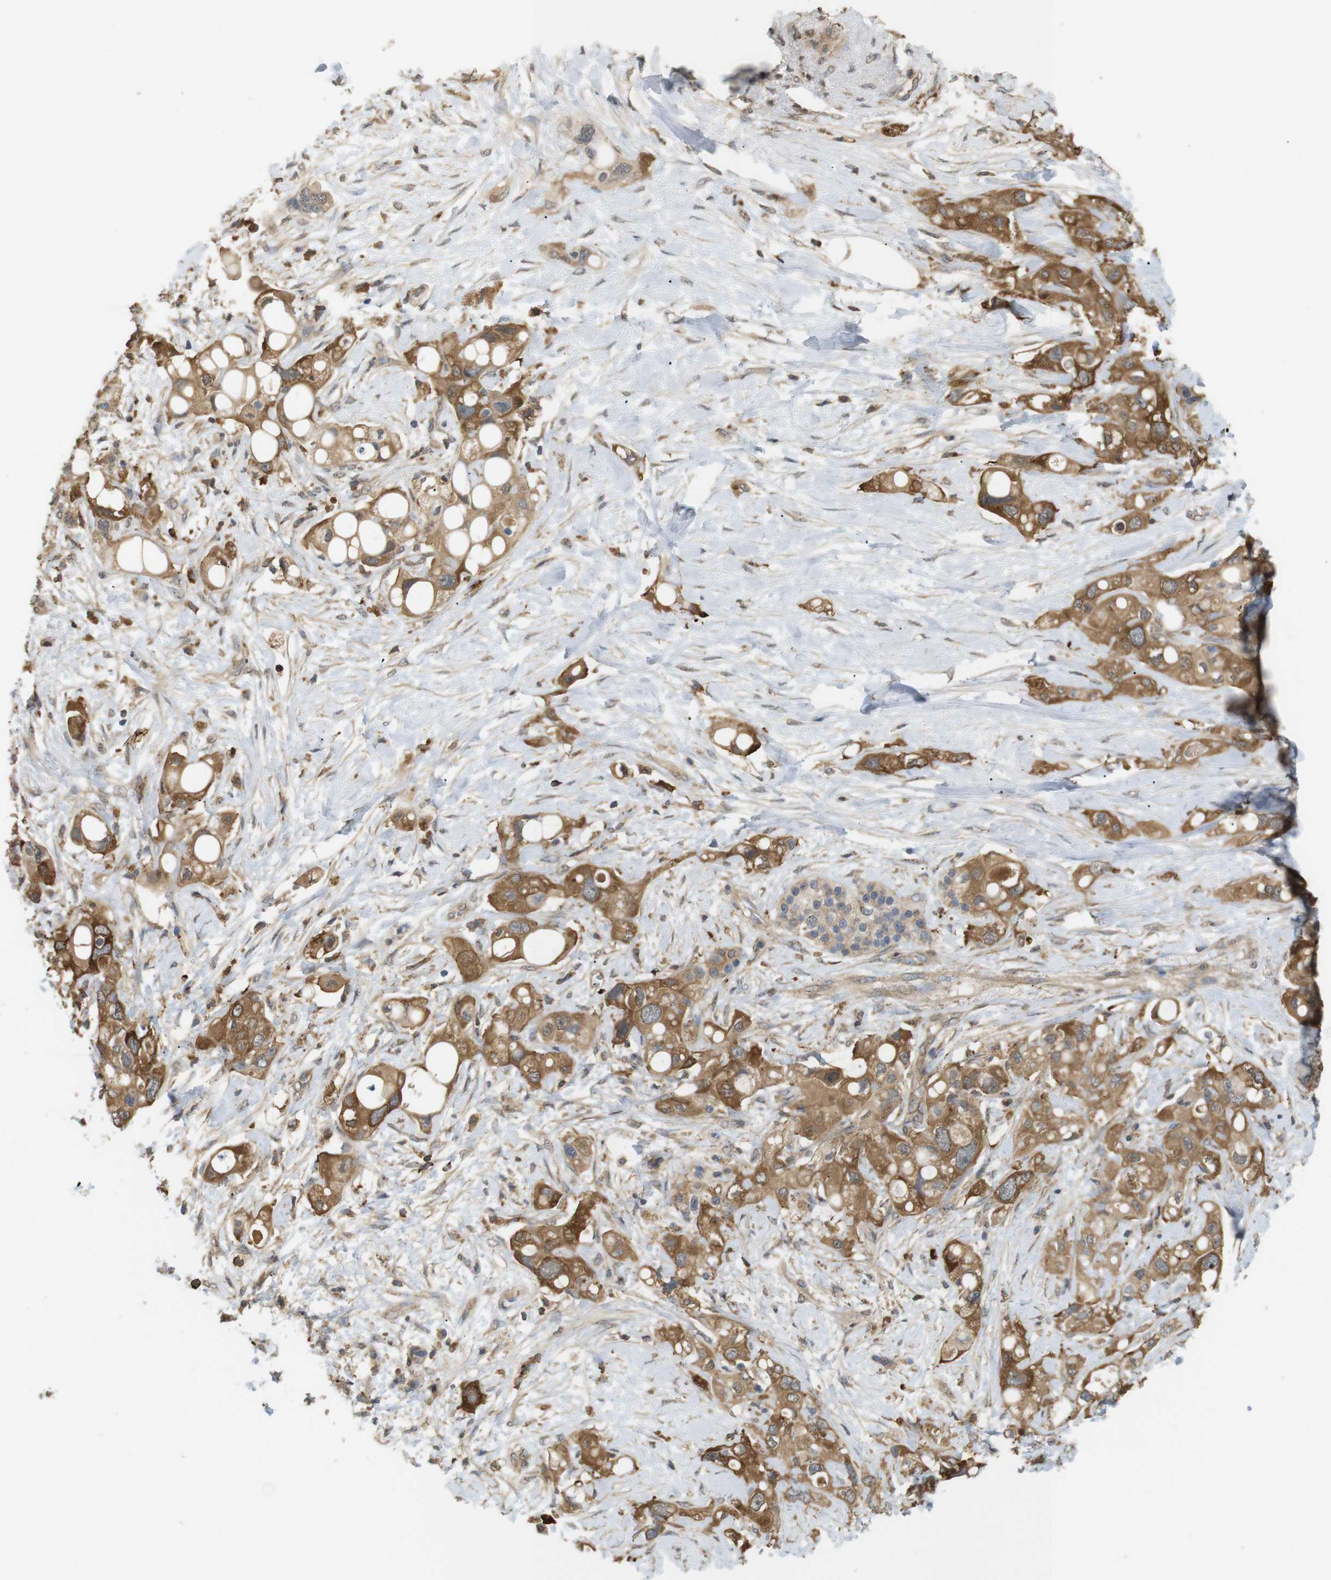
{"staining": {"intensity": "moderate", "quantity": ">75%", "location": "cytoplasmic/membranous"}, "tissue": "pancreatic cancer", "cell_type": "Tumor cells", "image_type": "cancer", "snomed": [{"axis": "morphology", "description": "Adenocarcinoma, NOS"}, {"axis": "topography", "description": "Pancreas"}], "caption": "This is a histology image of immunohistochemistry staining of pancreatic adenocarcinoma, which shows moderate expression in the cytoplasmic/membranous of tumor cells.", "gene": "KSR1", "patient": {"sex": "female", "age": 56}}